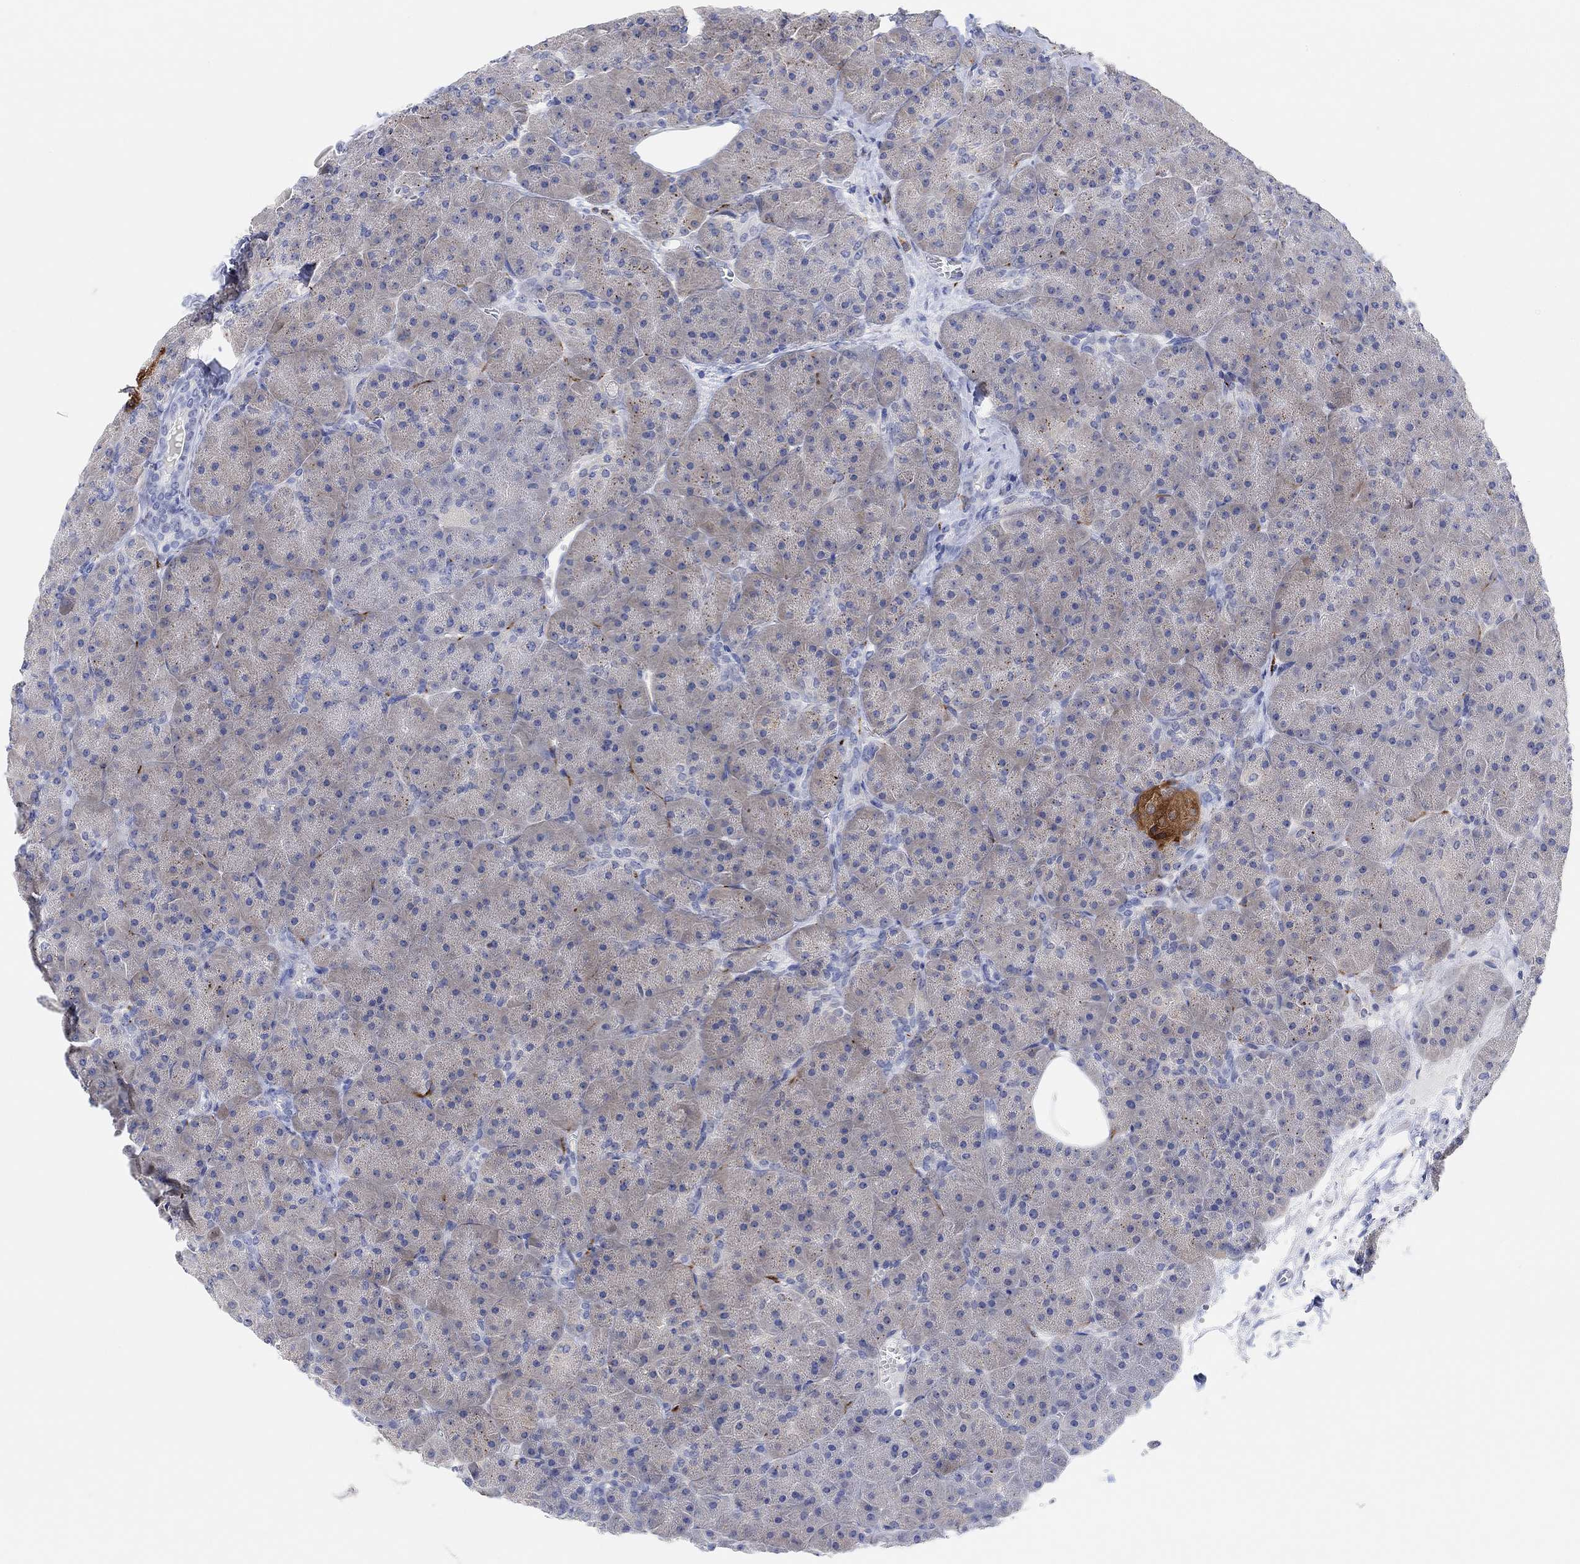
{"staining": {"intensity": "negative", "quantity": "none", "location": "none"}, "tissue": "pancreas", "cell_type": "Exocrine glandular cells", "image_type": "normal", "snomed": [{"axis": "morphology", "description": "Normal tissue, NOS"}, {"axis": "topography", "description": "Pancreas"}], "caption": "Immunohistochemistry (IHC) image of normal human pancreas stained for a protein (brown), which displays no expression in exocrine glandular cells.", "gene": "VAT1L", "patient": {"sex": "male", "age": 61}}